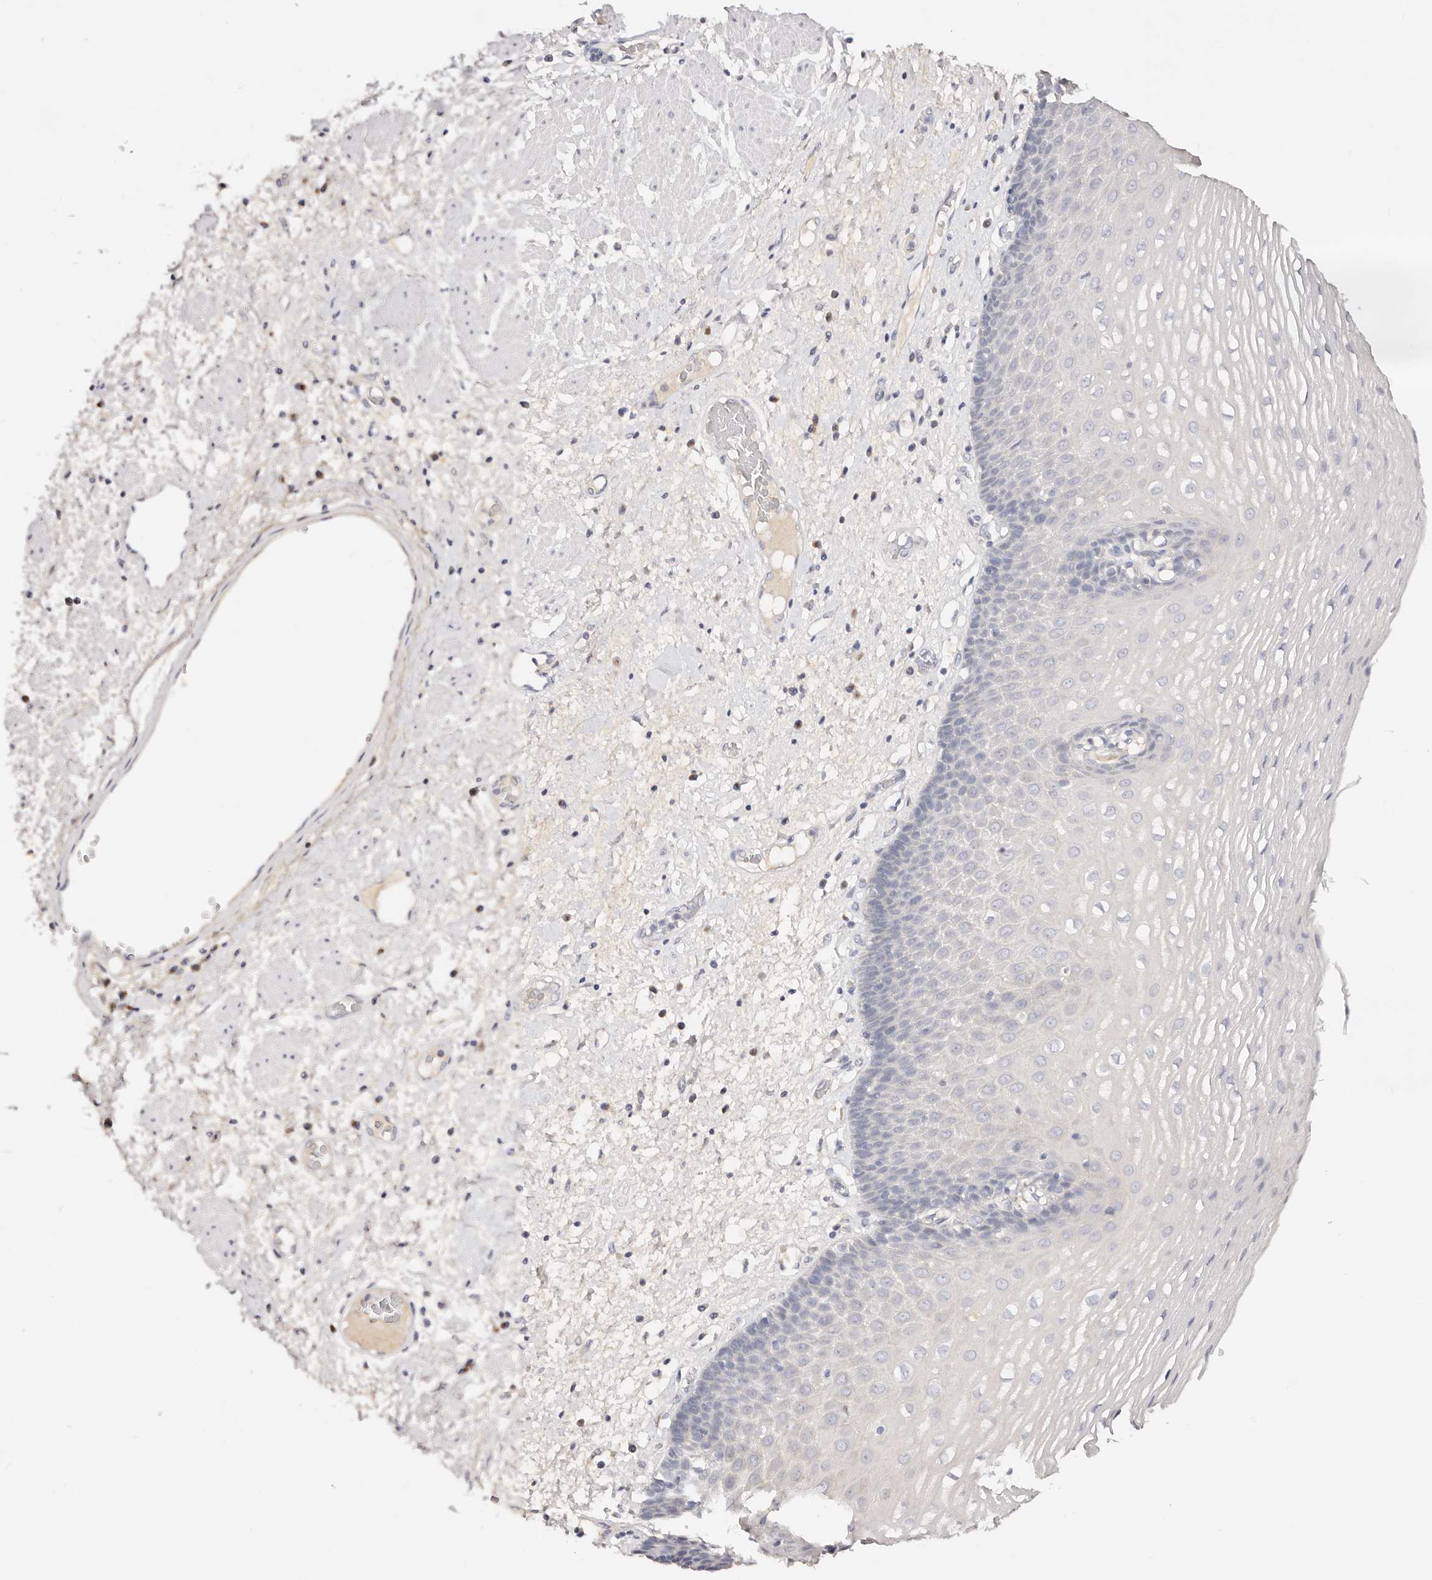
{"staining": {"intensity": "negative", "quantity": "none", "location": "none"}, "tissue": "esophagus", "cell_type": "Squamous epithelial cells", "image_type": "normal", "snomed": [{"axis": "morphology", "description": "Normal tissue, NOS"}, {"axis": "morphology", "description": "Adenocarcinoma, NOS"}, {"axis": "topography", "description": "Esophagus"}], "caption": "A high-resolution image shows IHC staining of benign esophagus, which reveals no significant expression in squamous epithelial cells.", "gene": "DNASE1", "patient": {"sex": "male", "age": 62}}